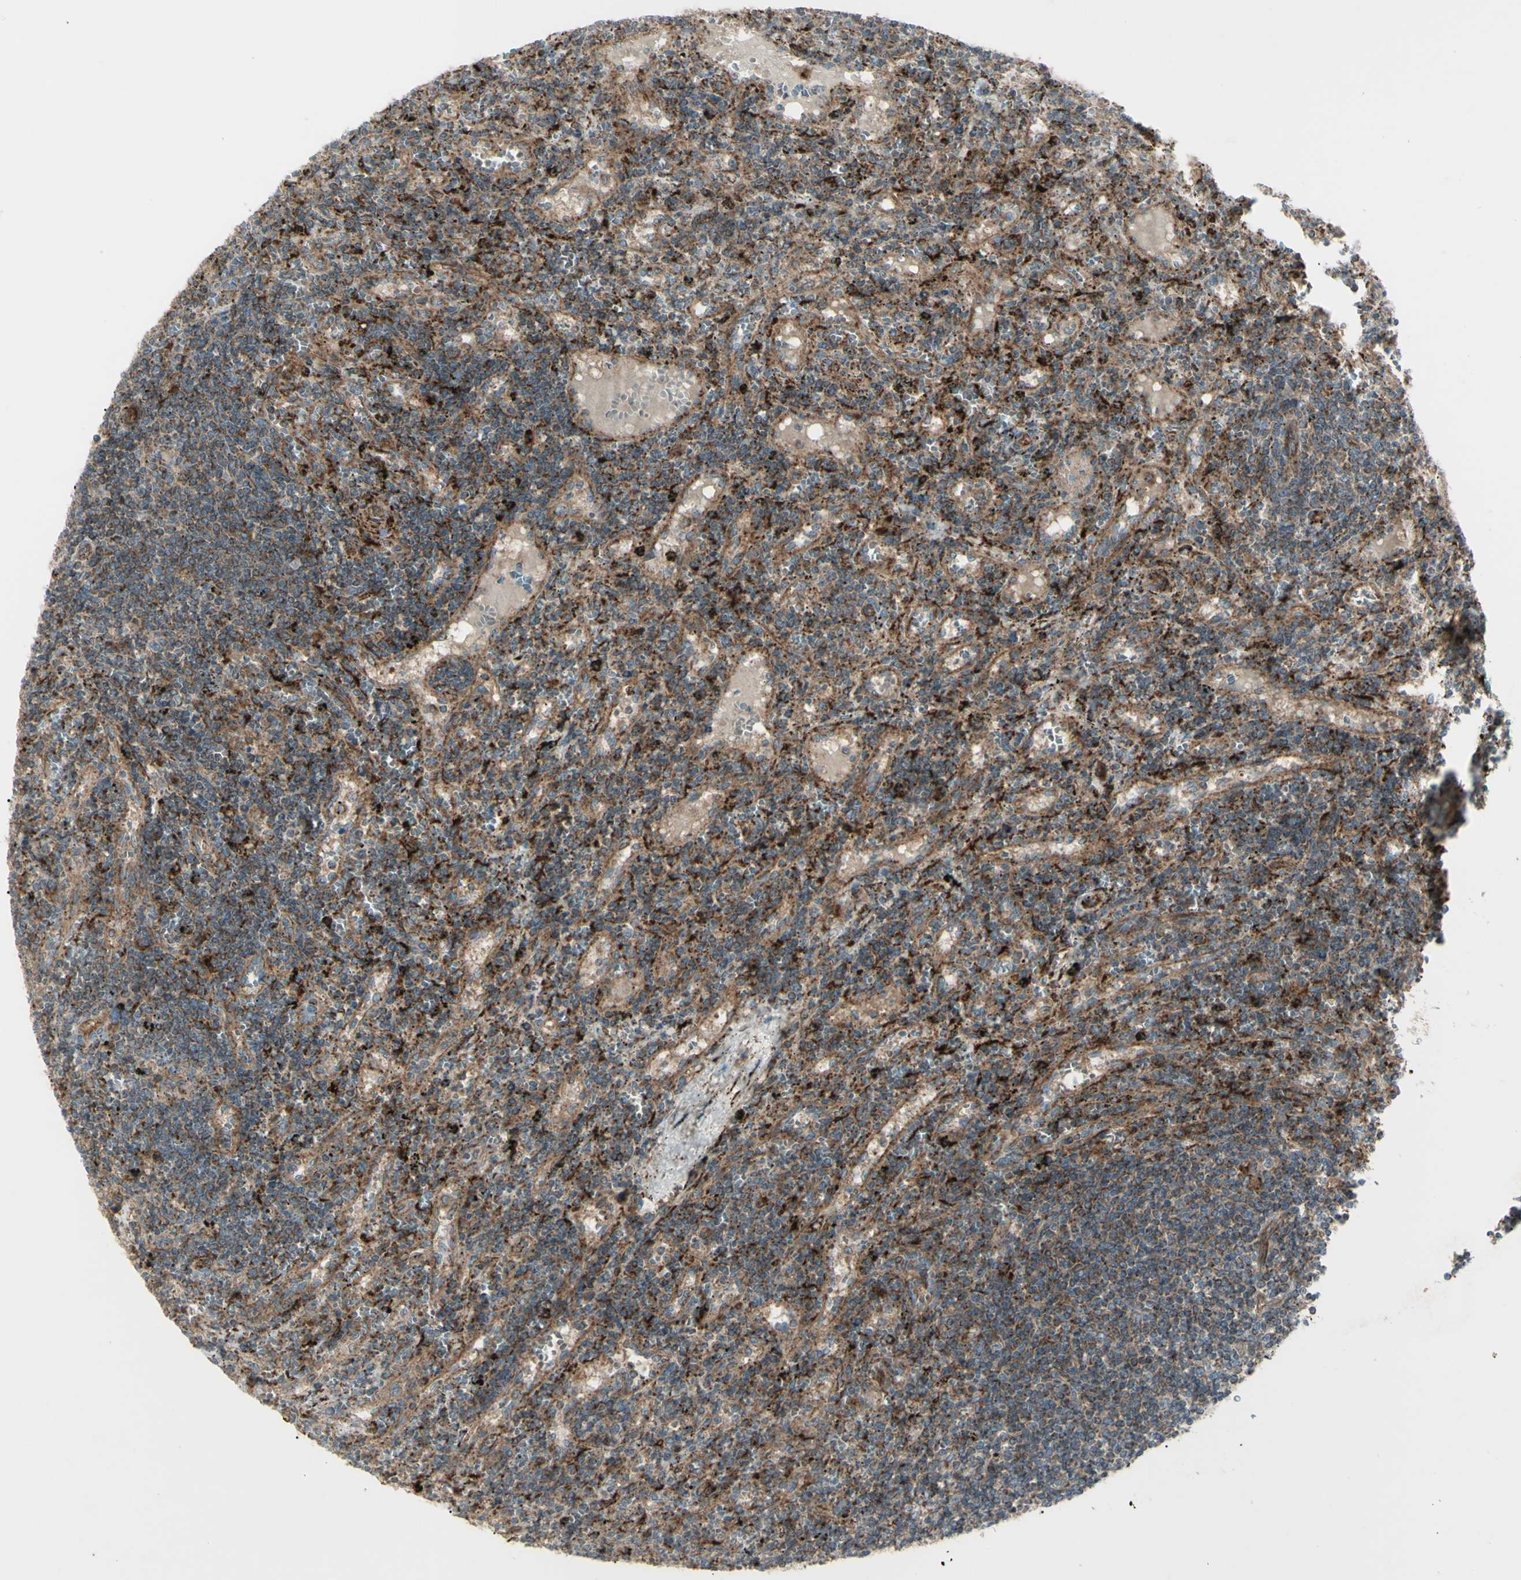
{"staining": {"intensity": "strong", "quantity": "25%-75%", "location": "cytoplasmic/membranous"}, "tissue": "lymphoma", "cell_type": "Tumor cells", "image_type": "cancer", "snomed": [{"axis": "morphology", "description": "Malignant lymphoma, non-Hodgkin's type, Low grade"}, {"axis": "topography", "description": "Spleen"}], "caption": "Protein expression analysis of lymphoma shows strong cytoplasmic/membranous staining in approximately 25%-75% of tumor cells.", "gene": "CYB5R1", "patient": {"sex": "male", "age": 76}}